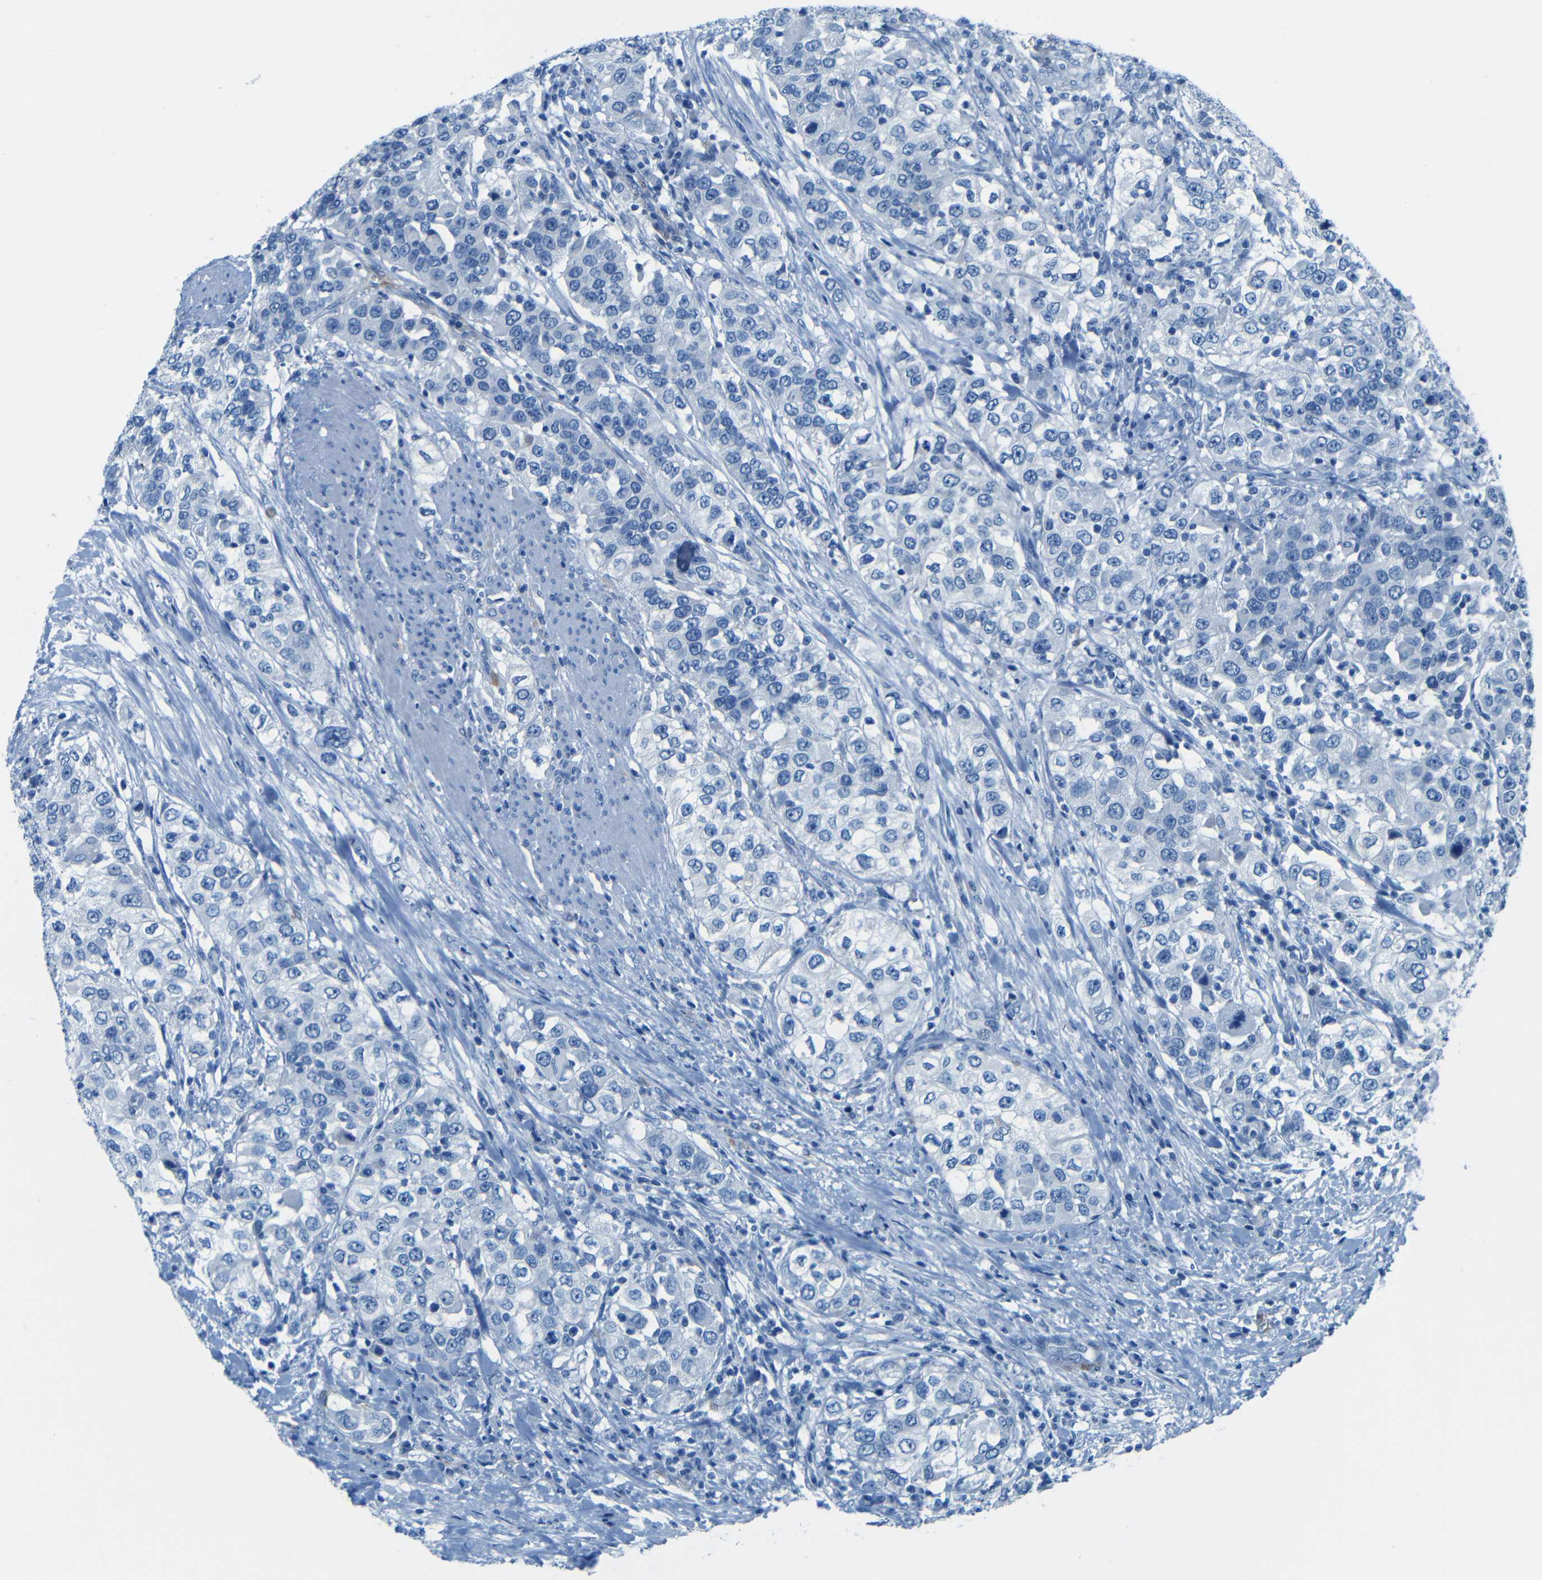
{"staining": {"intensity": "negative", "quantity": "none", "location": "none"}, "tissue": "urothelial cancer", "cell_type": "Tumor cells", "image_type": "cancer", "snomed": [{"axis": "morphology", "description": "Urothelial carcinoma, High grade"}, {"axis": "topography", "description": "Urinary bladder"}], "caption": "Tumor cells show no significant positivity in high-grade urothelial carcinoma.", "gene": "MAP2", "patient": {"sex": "female", "age": 80}}